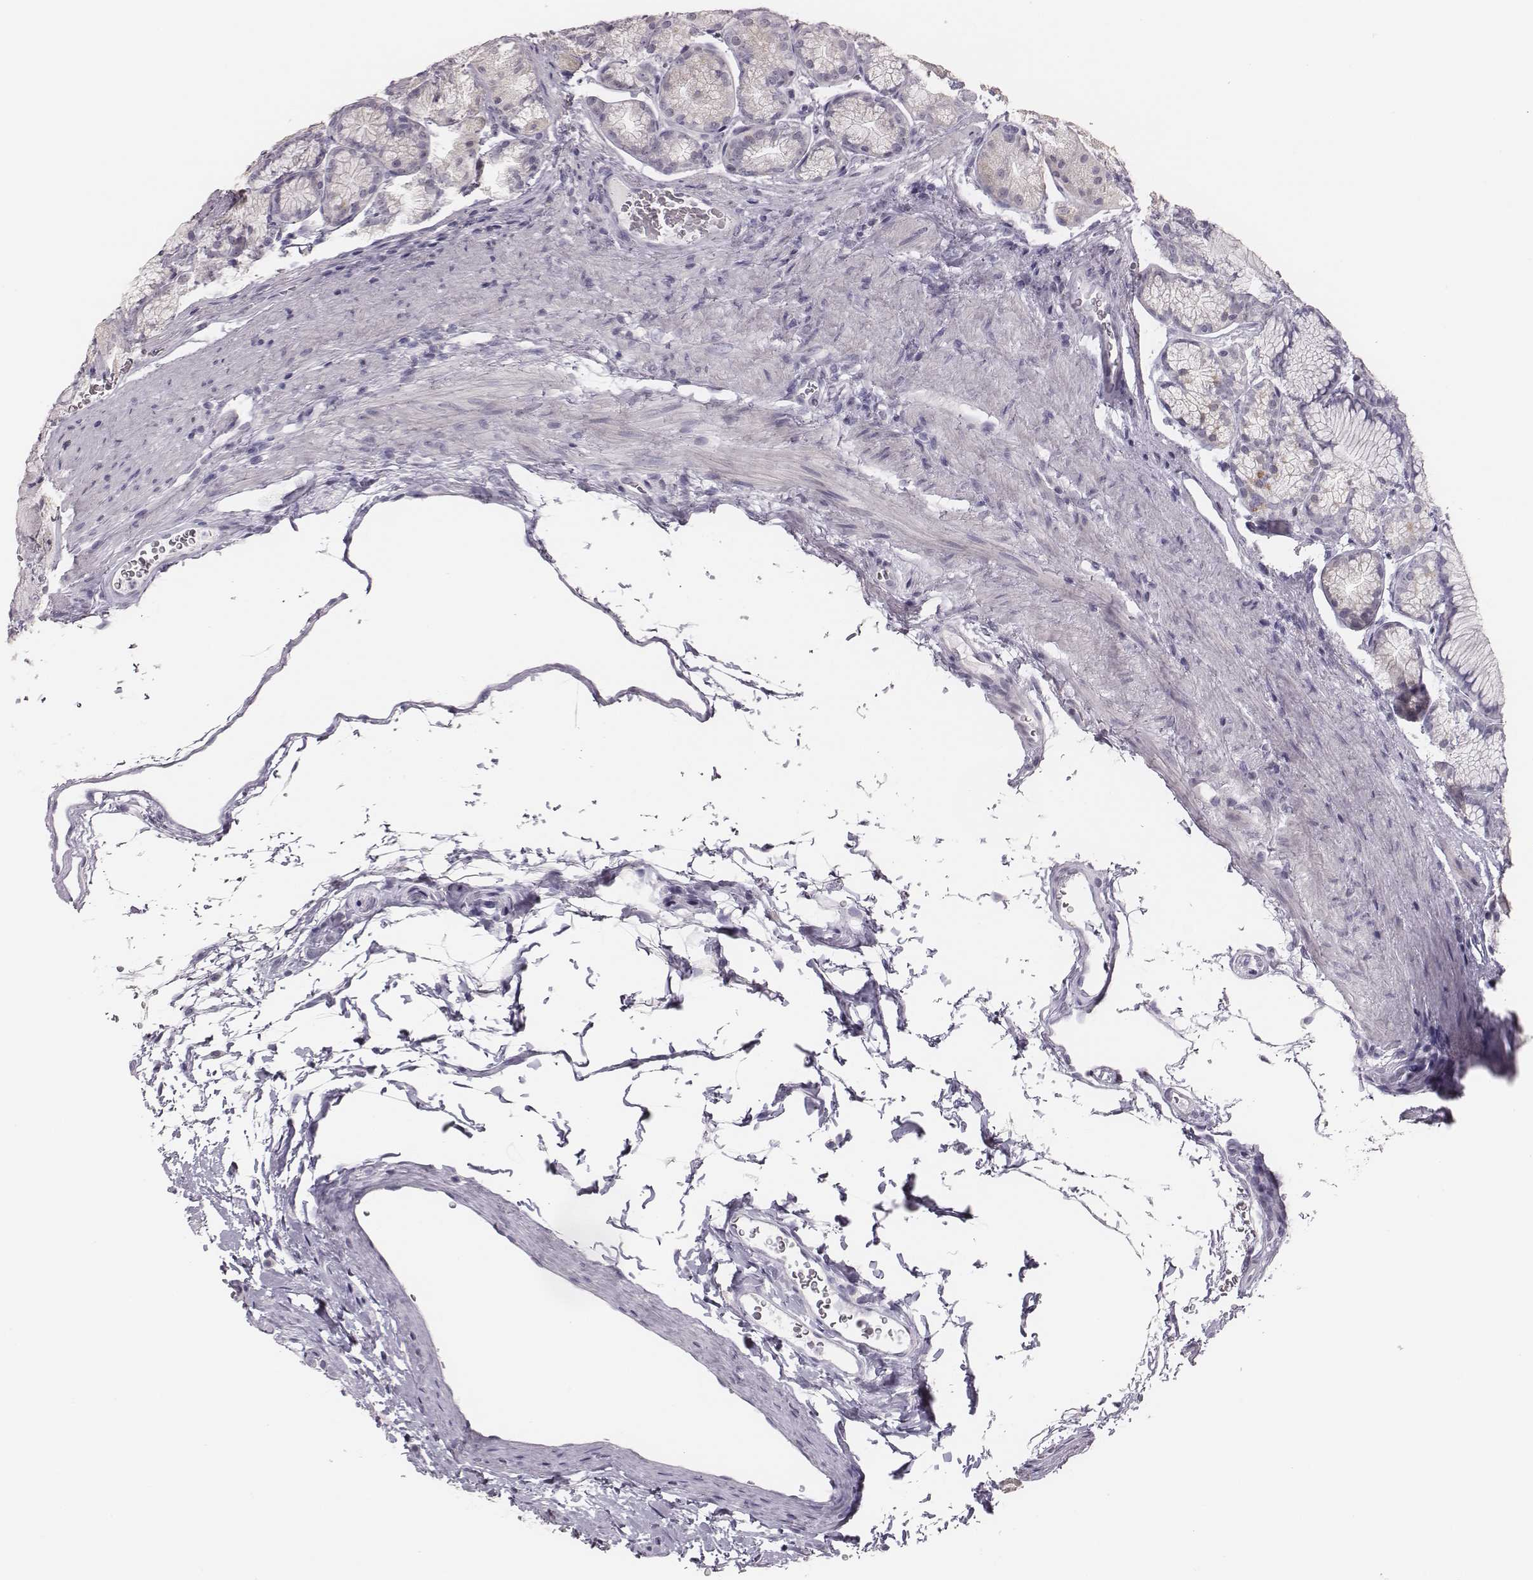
{"staining": {"intensity": "negative", "quantity": "none", "location": "none"}, "tissue": "stomach", "cell_type": "Glandular cells", "image_type": "normal", "snomed": [{"axis": "morphology", "description": "Normal tissue, NOS"}, {"axis": "morphology", "description": "Adenocarcinoma, NOS"}, {"axis": "morphology", "description": "Adenocarcinoma, High grade"}, {"axis": "topography", "description": "Stomach, upper"}, {"axis": "topography", "description": "Stomach"}], "caption": "Immunohistochemistry of unremarkable stomach displays no positivity in glandular cells. (DAB (3,3'-diaminobenzidine) immunohistochemistry (IHC) visualized using brightfield microscopy, high magnification).", "gene": "ADGRF4", "patient": {"sex": "female", "age": 65}}